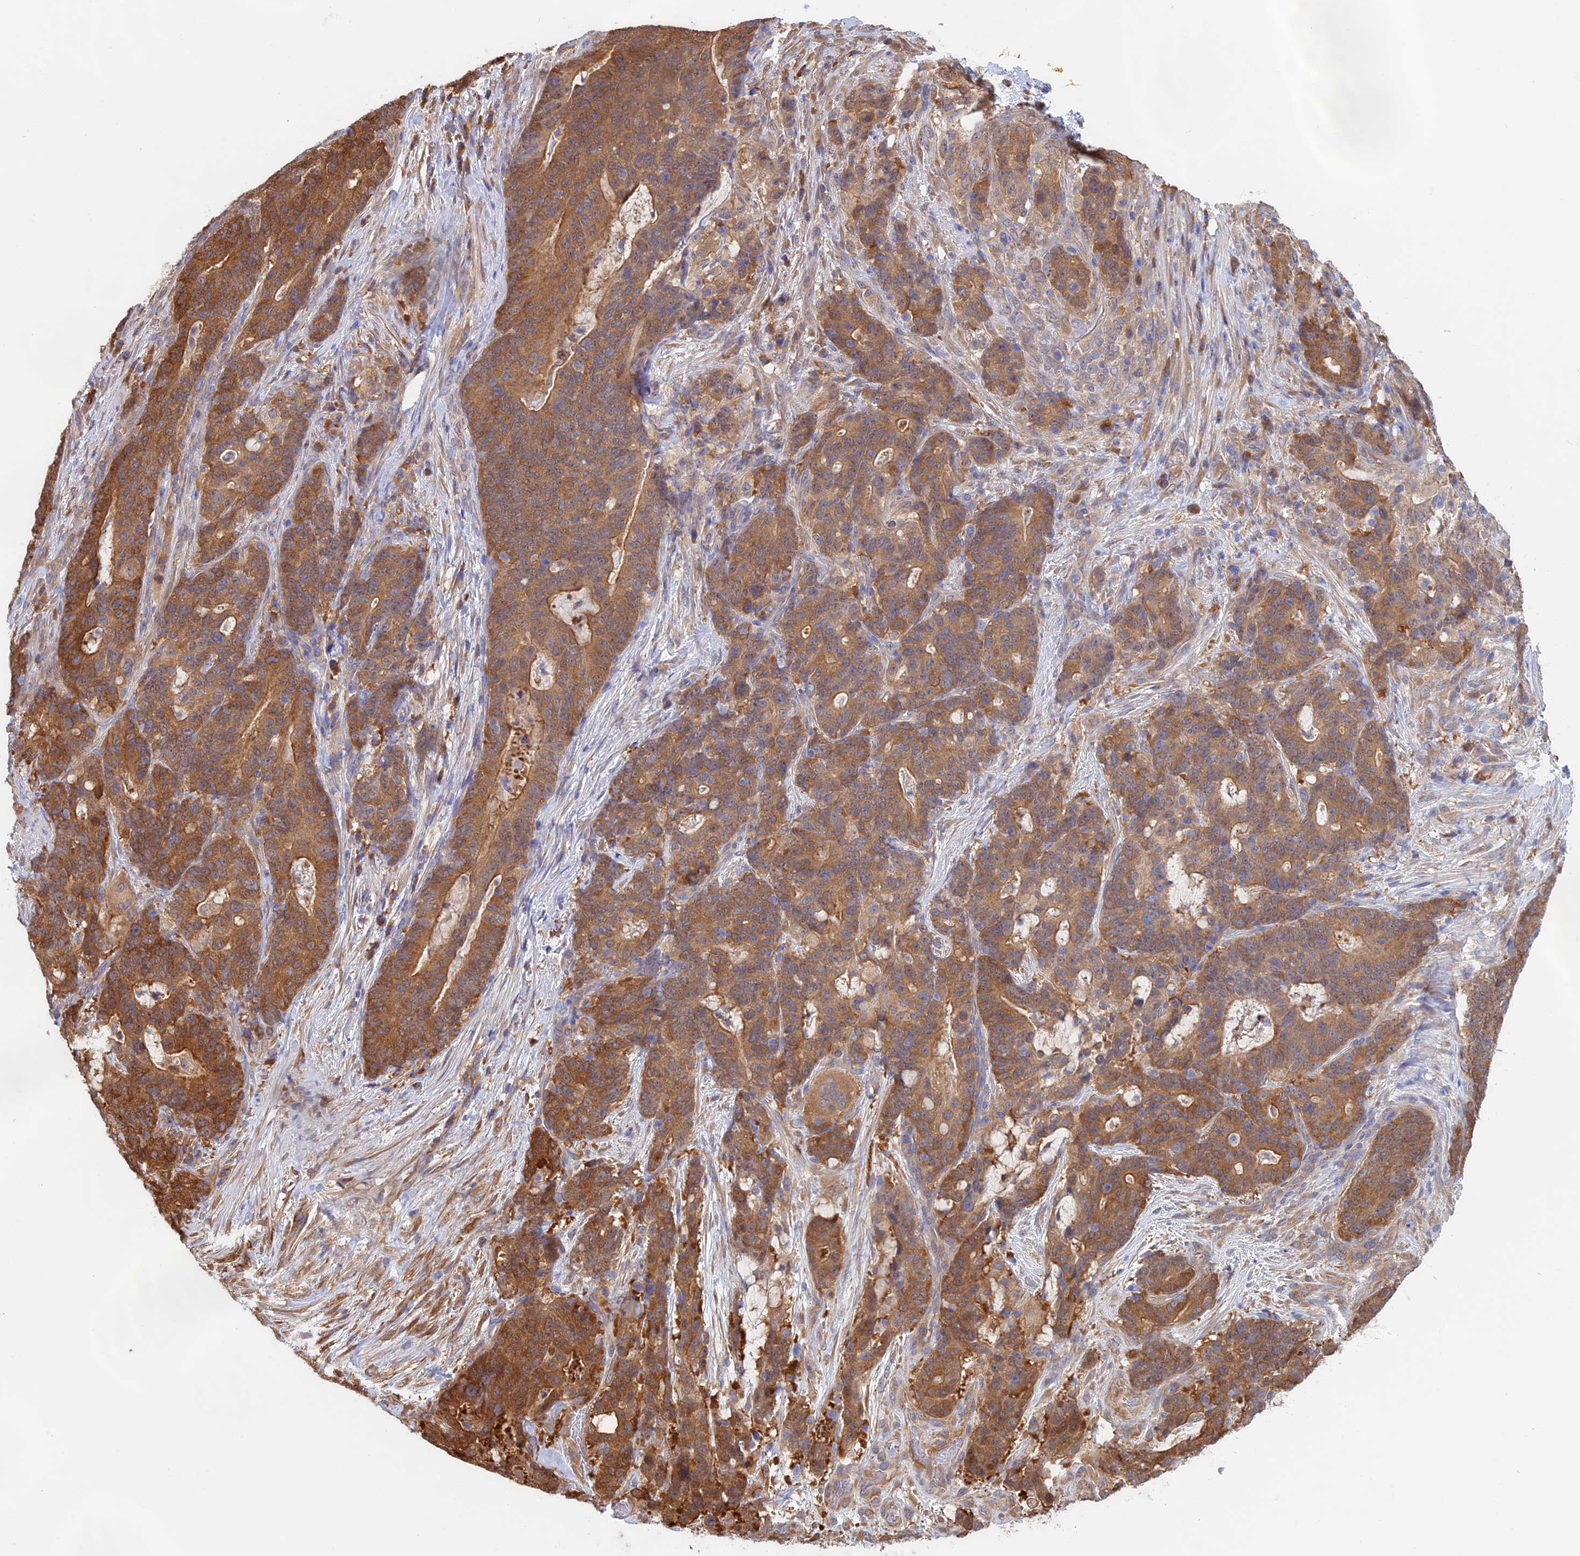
{"staining": {"intensity": "moderate", "quantity": ">75%", "location": "cytoplasmic/membranous"}, "tissue": "stomach cancer", "cell_type": "Tumor cells", "image_type": "cancer", "snomed": [{"axis": "morphology", "description": "Normal tissue, NOS"}, {"axis": "morphology", "description": "Adenocarcinoma, NOS"}, {"axis": "topography", "description": "Stomach"}], "caption": "Human stomach cancer stained with a brown dye exhibits moderate cytoplasmic/membranous positive staining in about >75% of tumor cells.", "gene": "SYNDIG1L", "patient": {"sex": "female", "age": 64}}